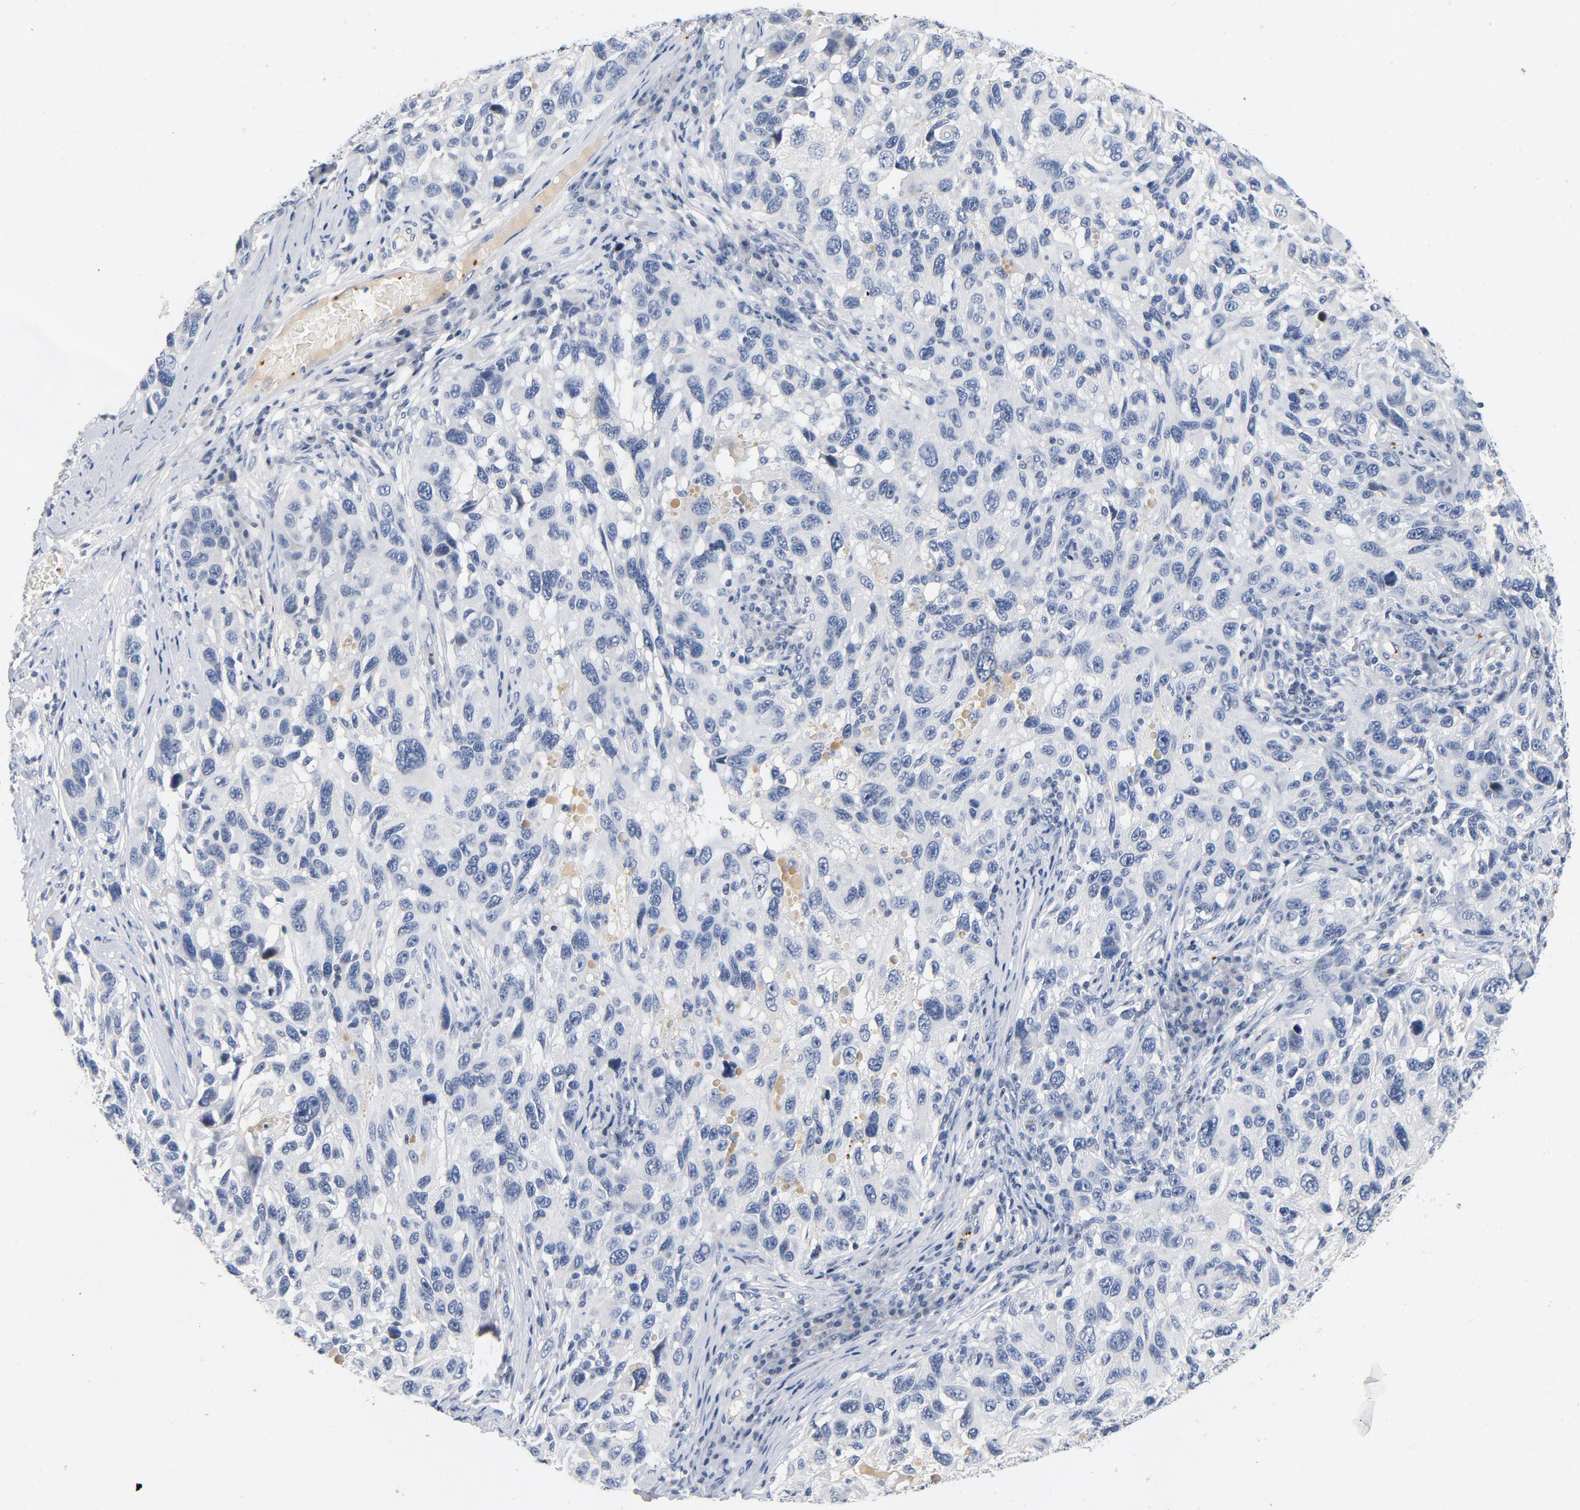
{"staining": {"intensity": "negative", "quantity": "none", "location": "none"}, "tissue": "melanoma", "cell_type": "Tumor cells", "image_type": "cancer", "snomed": [{"axis": "morphology", "description": "Malignant melanoma, NOS"}, {"axis": "topography", "description": "Skin"}], "caption": "Malignant melanoma stained for a protein using immunohistochemistry exhibits no staining tumor cells.", "gene": "PIM1", "patient": {"sex": "male", "age": 53}}